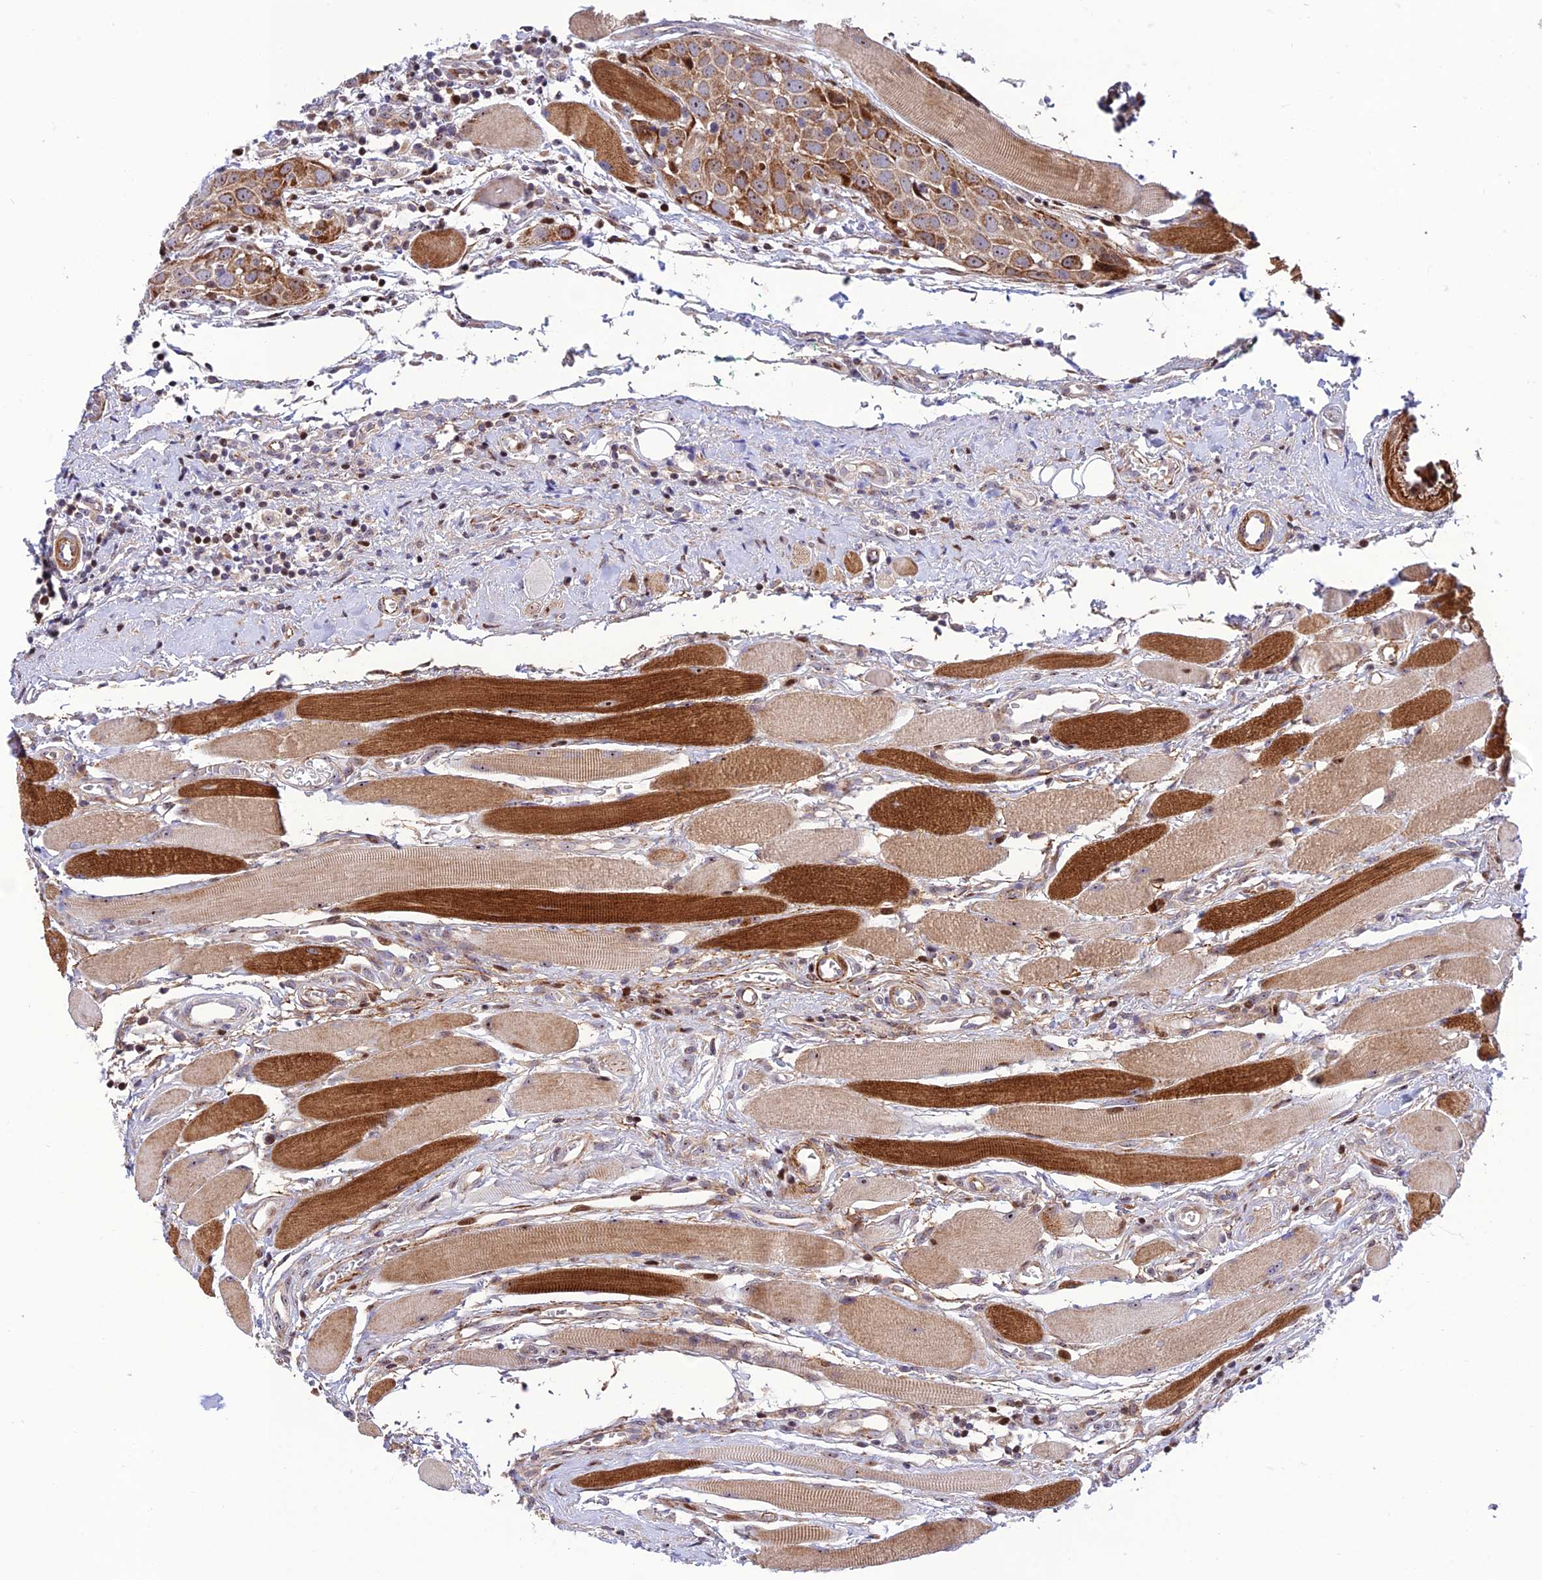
{"staining": {"intensity": "moderate", "quantity": ">75%", "location": "cytoplasmic/membranous"}, "tissue": "head and neck cancer", "cell_type": "Tumor cells", "image_type": "cancer", "snomed": [{"axis": "morphology", "description": "Squamous cell carcinoma, NOS"}, {"axis": "topography", "description": "Oral tissue"}, {"axis": "topography", "description": "Head-Neck"}], "caption": "The histopathology image shows a brown stain indicating the presence of a protein in the cytoplasmic/membranous of tumor cells in squamous cell carcinoma (head and neck).", "gene": "KBTBD7", "patient": {"sex": "female", "age": 50}}